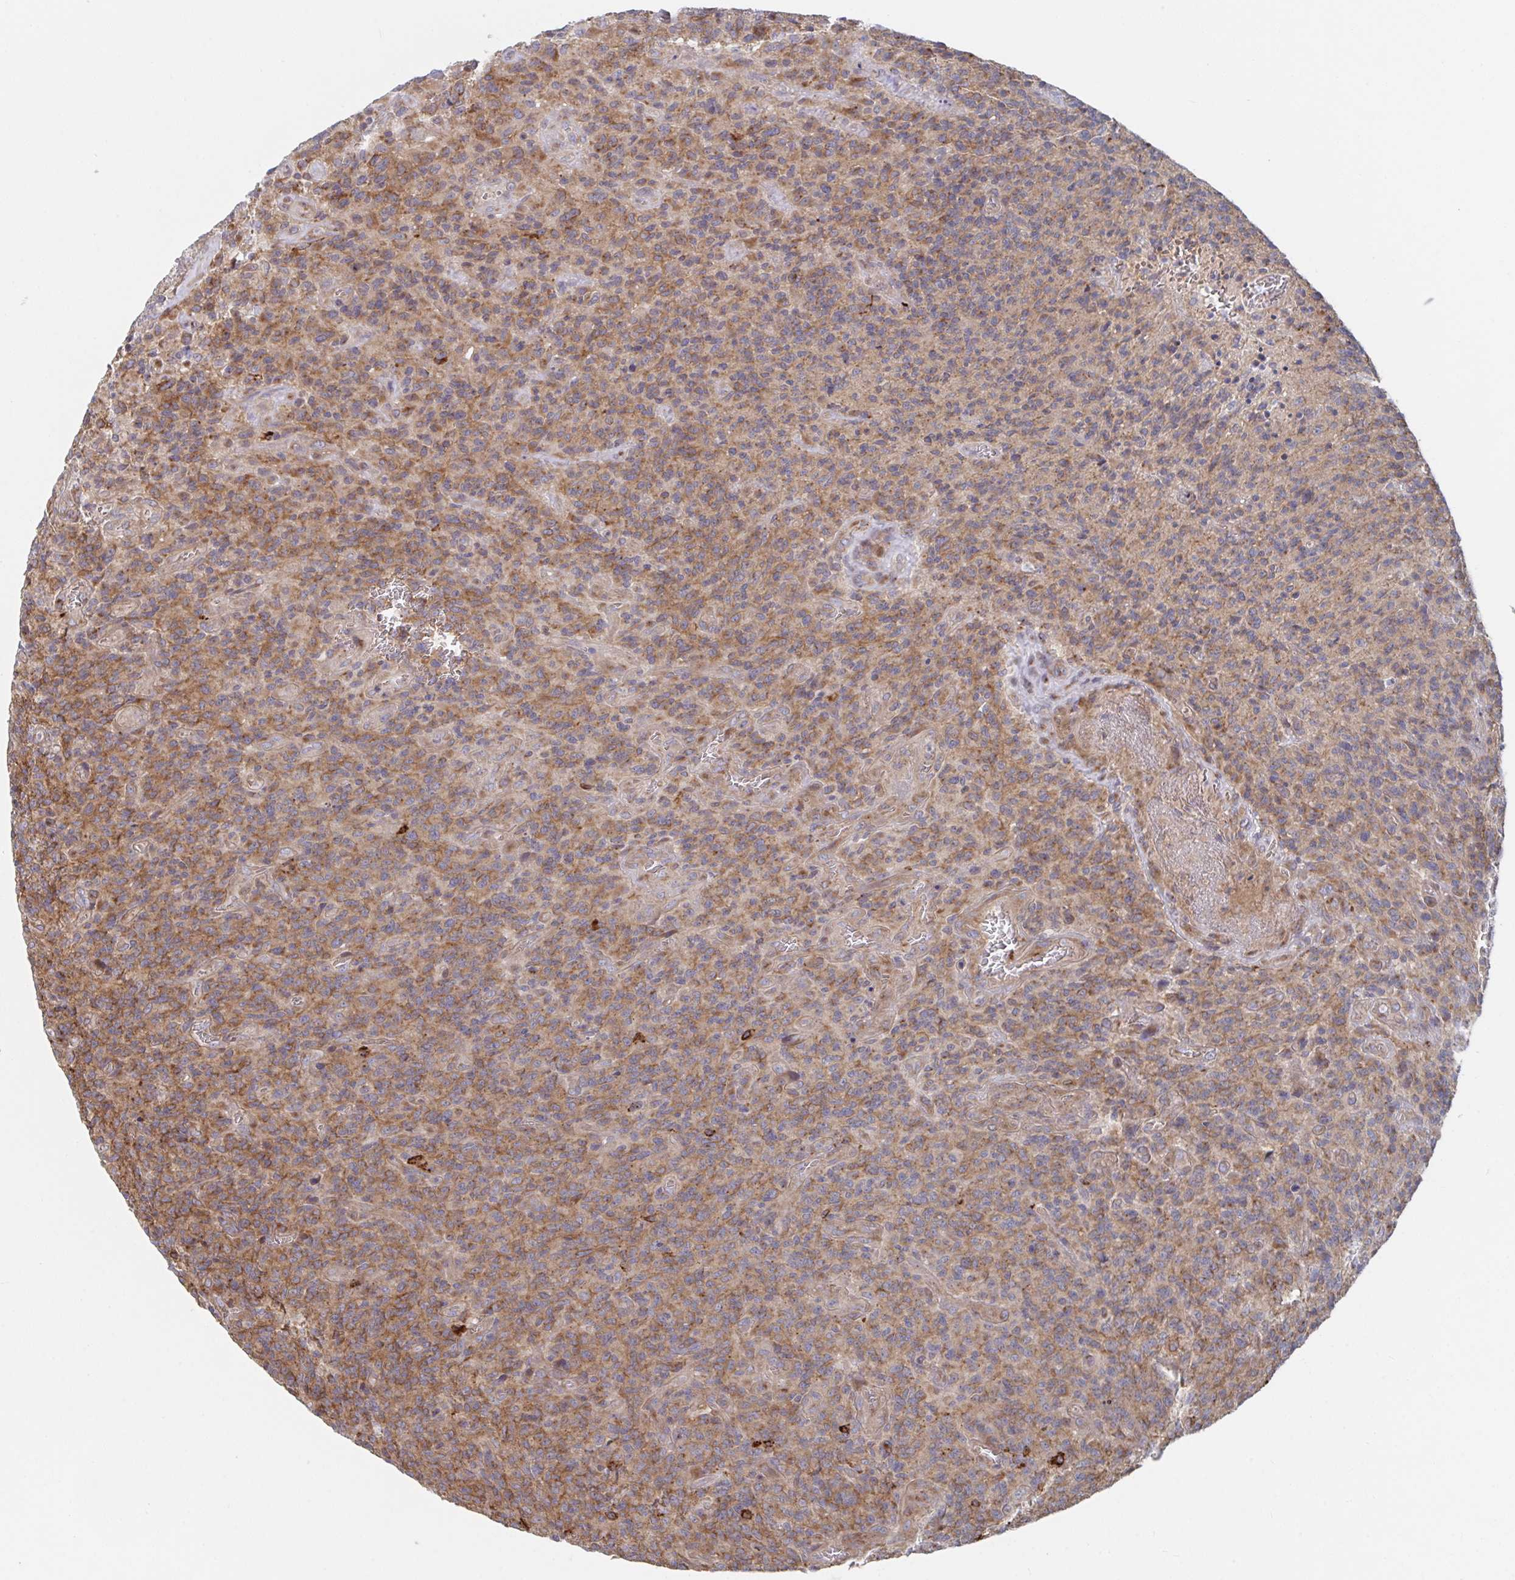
{"staining": {"intensity": "strong", "quantity": "25%-75%", "location": "cytoplasmic/membranous"}, "tissue": "glioma", "cell_type": "Tumor cells", "image_type": "cancer", "snomed": [{"axis": "morphology", "description": "Glioma, malignant, High grade"}, {"axis": "topography", "description": "Brain"}], "caption": "The immunohistochemical stain highlights strong cytoplasmic/membranous expression in tumor cells of high-grade glioma (malignant) tissue.", "gene": "FJX1", "patient": {"sex": "male", "age": 76}}